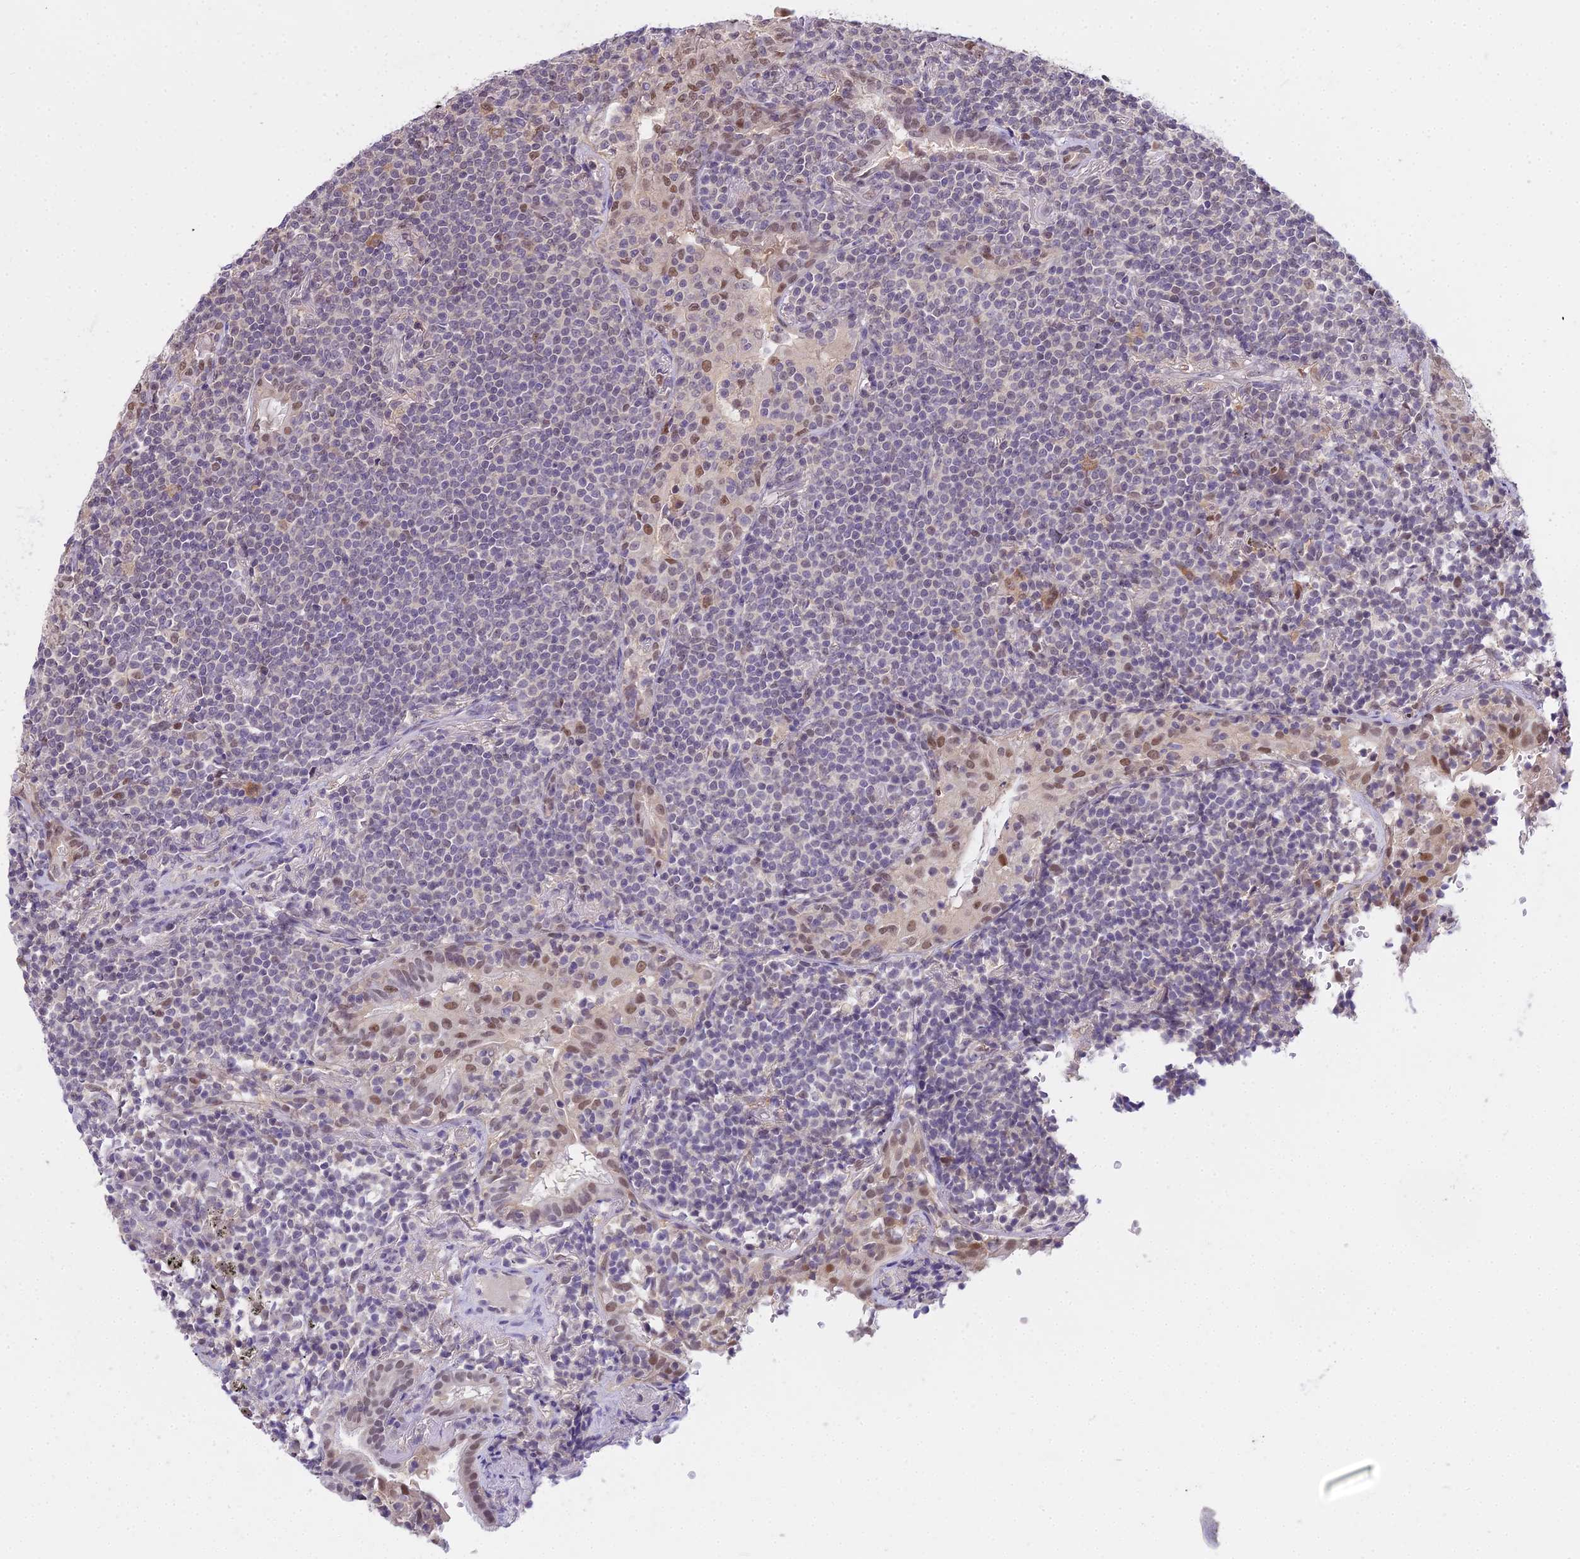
{"staining": {"intensity": "negative", "quantity": "none", "location": "none"}, "tissue": "lymphoma", "cell_type": "Tumor cells", "image_type": "cancer", "snomed": [{"axis": "morphology", "description": "Malignant lymphoma, non-Hodgkin's type, Low grade"}, {"axis": "topography", "description": "Lung"}], "caption": "Malignant lymphoma, non-Hodgkin's type (low-grade) stained for a protein using immunohistochemistry (IHC) demonstrates no staining tumor cells.", "gene": "MAT2A", "patient": {"sex": "female", "age": 71}}